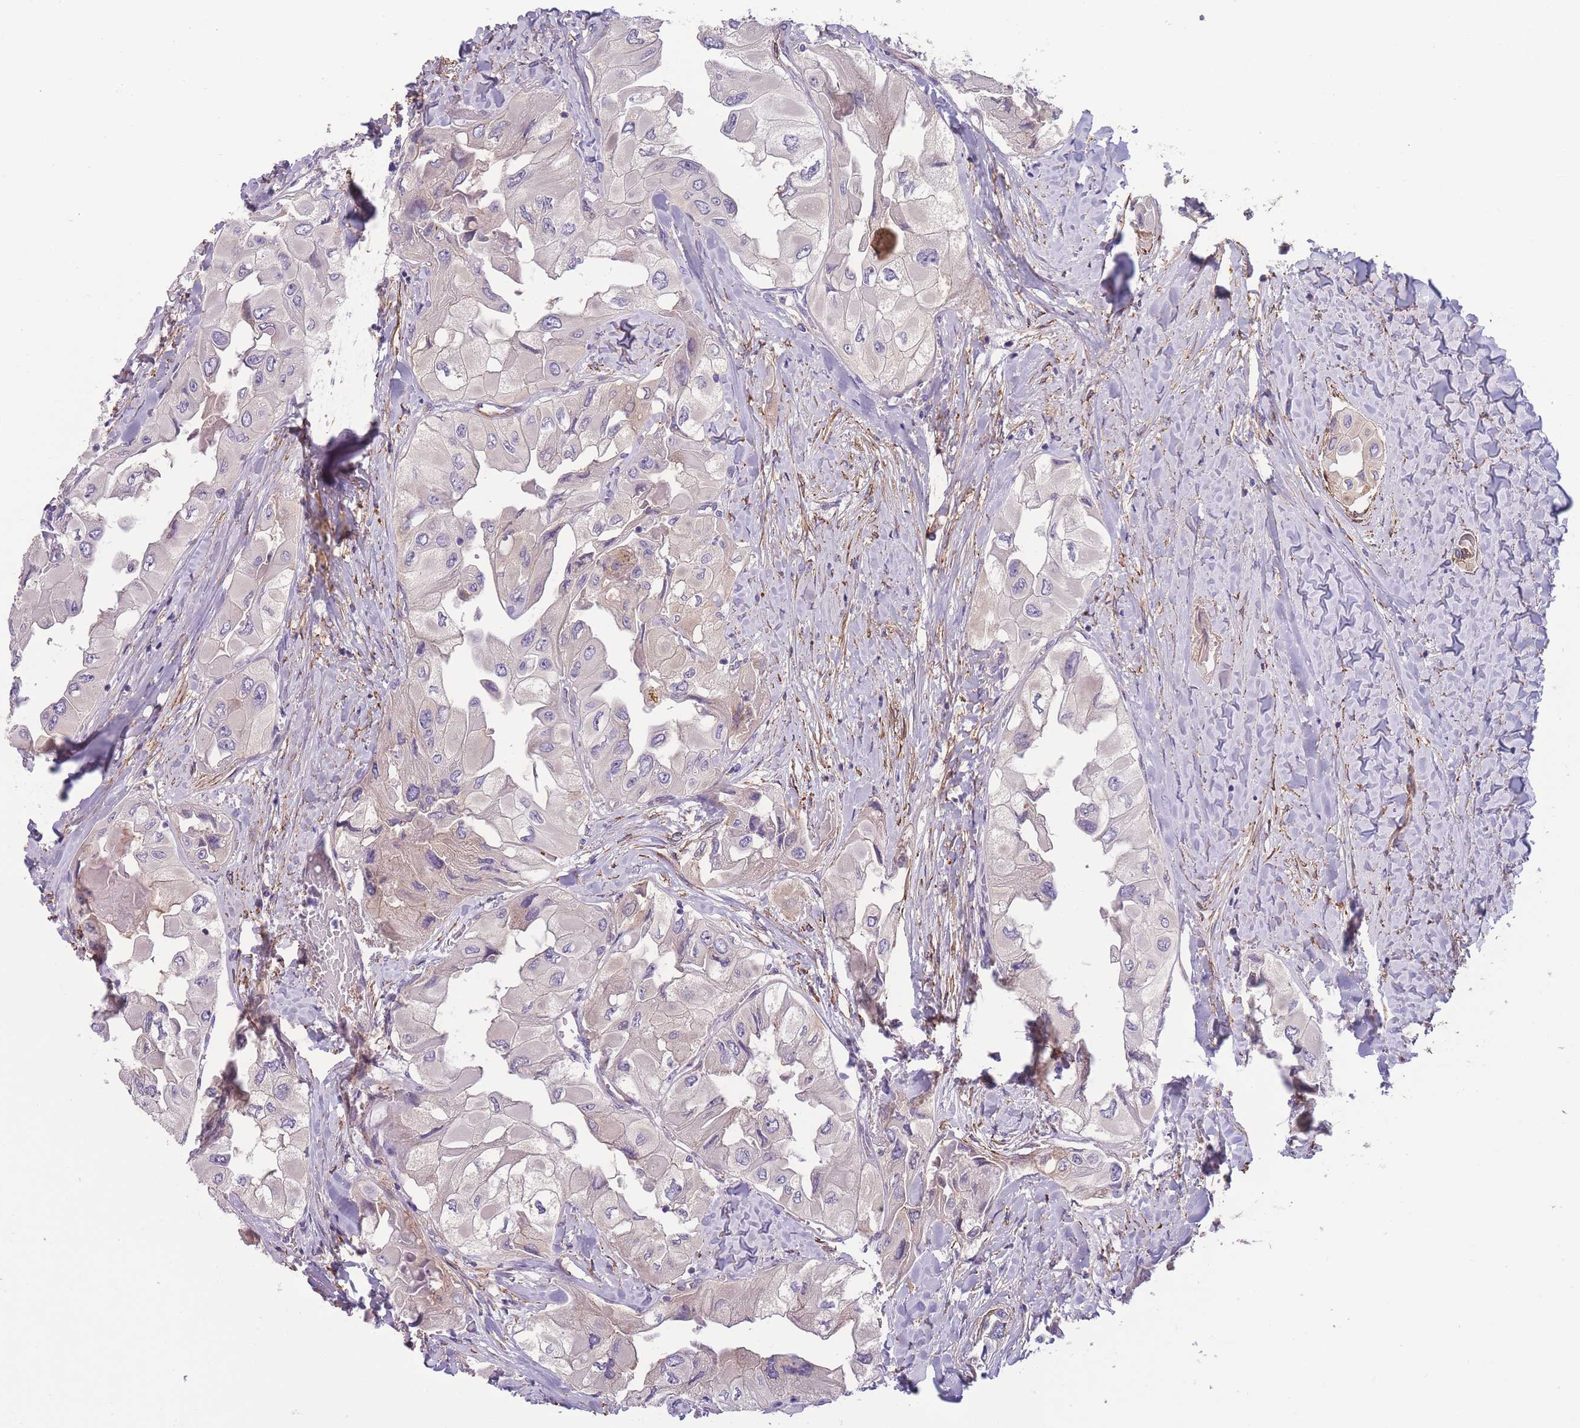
{"staining": {"intensity": "negative", "quantity": "none", "location": "none"}, "tissue": "thyroid cancer", "cell_type": "Tumor cells", "image_type": "cancer", "snomed": [{"axis": "morphology", "description": "Normal tissue, NOS"}, {"axis": "morphology", "description": "Papillary adenocarcinoma, NOS"}, {"axis": "topography", "description": "Thyroid gland"}], "caption": "This is an IHC image of human papillary adenocarcinoma (thyroid). There is no positivity in tumor cells.", "gene": "FAM124A", "patient": {"sex": "female", "age": 59}}